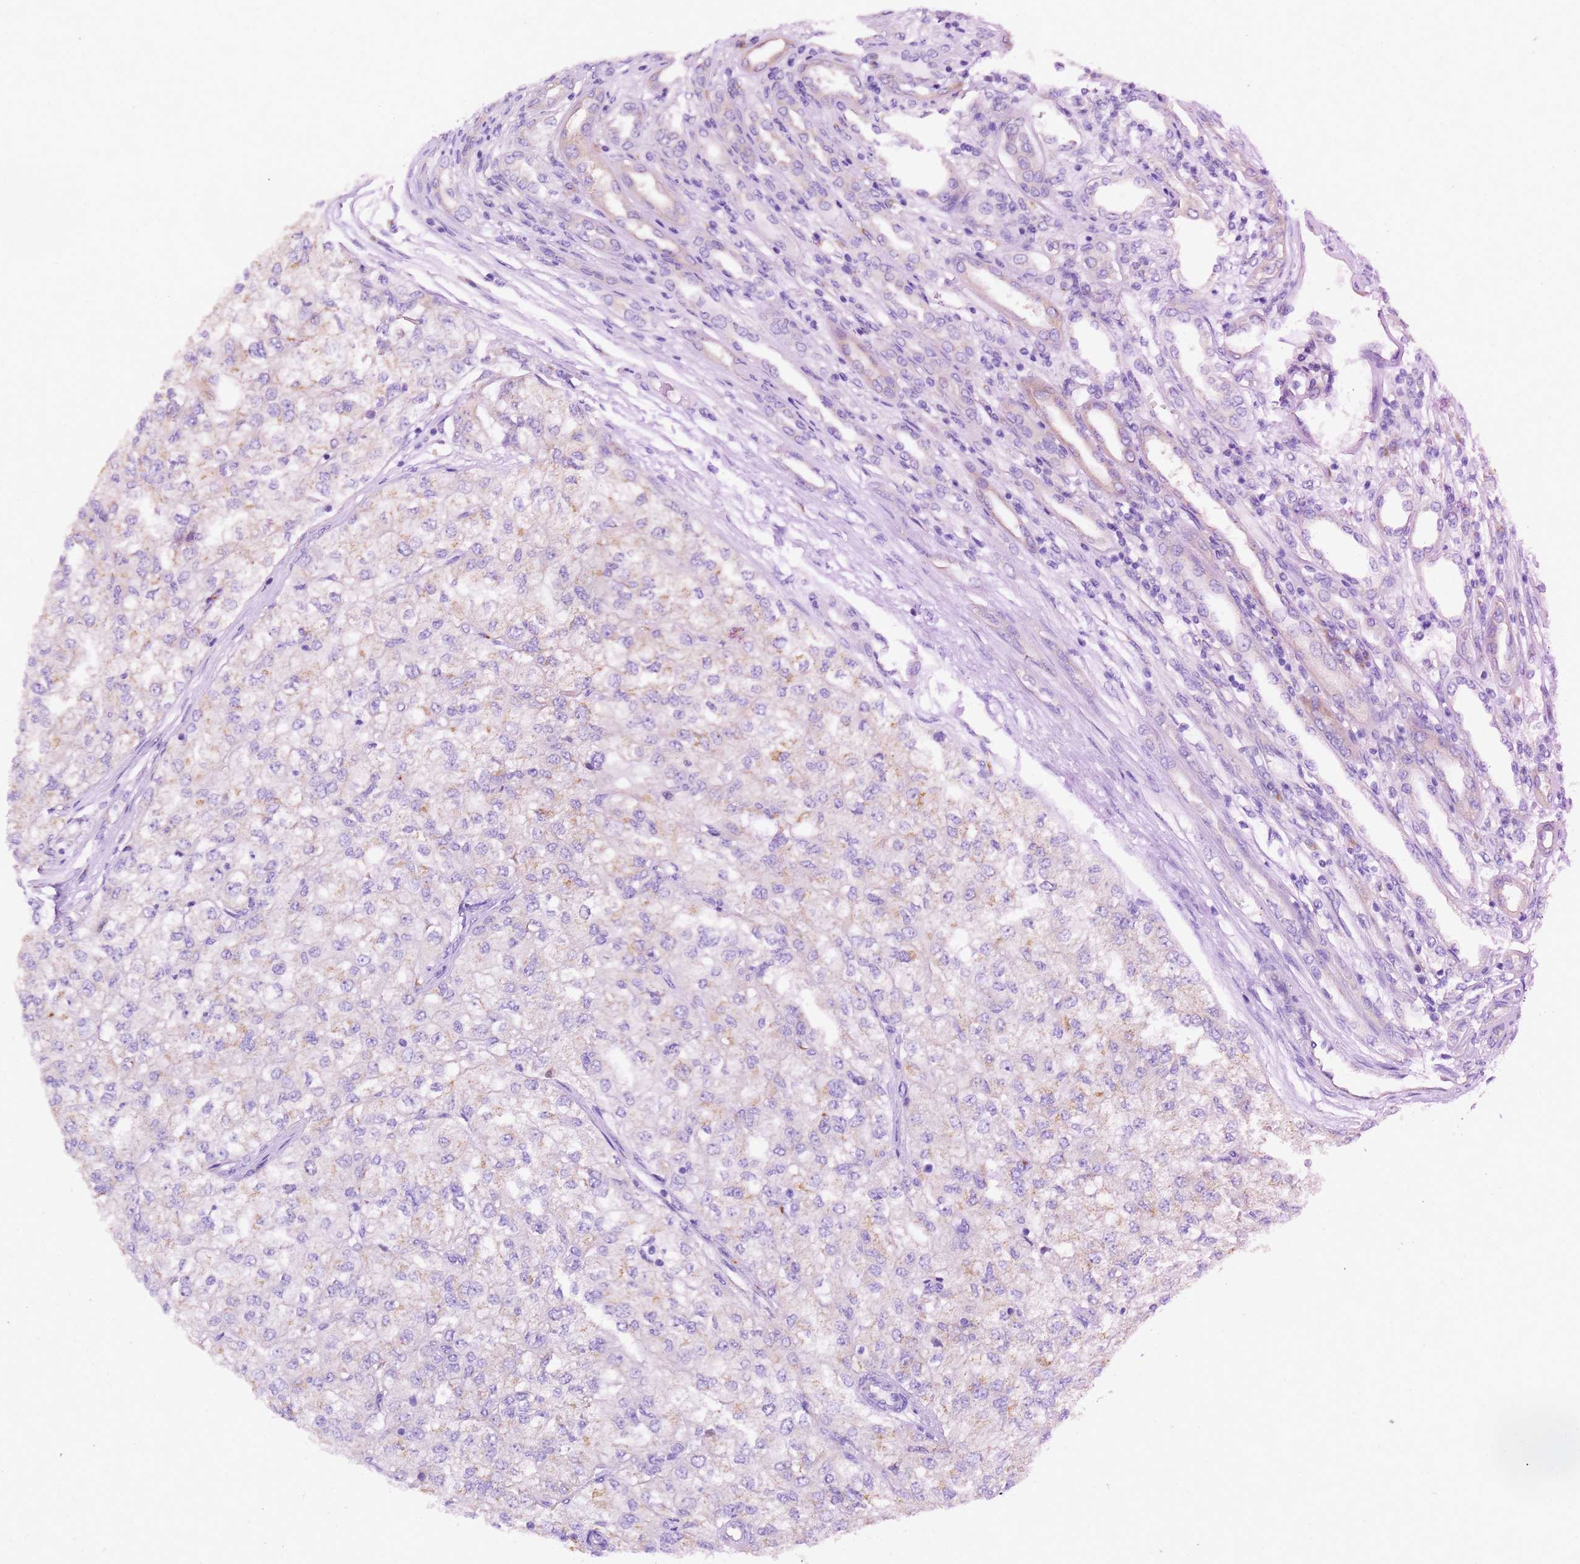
{"staining": {"intensity": "negative", "quantity": "none", "location": "none"}, "tissue": "renal cancer", "cell_type": "Tumor cells", "image_type": "cancer", "snomed": [{"axis": "morphology", "description": "Adenocarcinoma, NOS"}, {"axis": "topography", "description": "Kidney"}], "caption": "Immunohistochemistry of adenocarcinoma (renal) displays no expression in tumor cells.", "gene": "TM4SF4", "patient": {"sex": "female", "age": 54}}